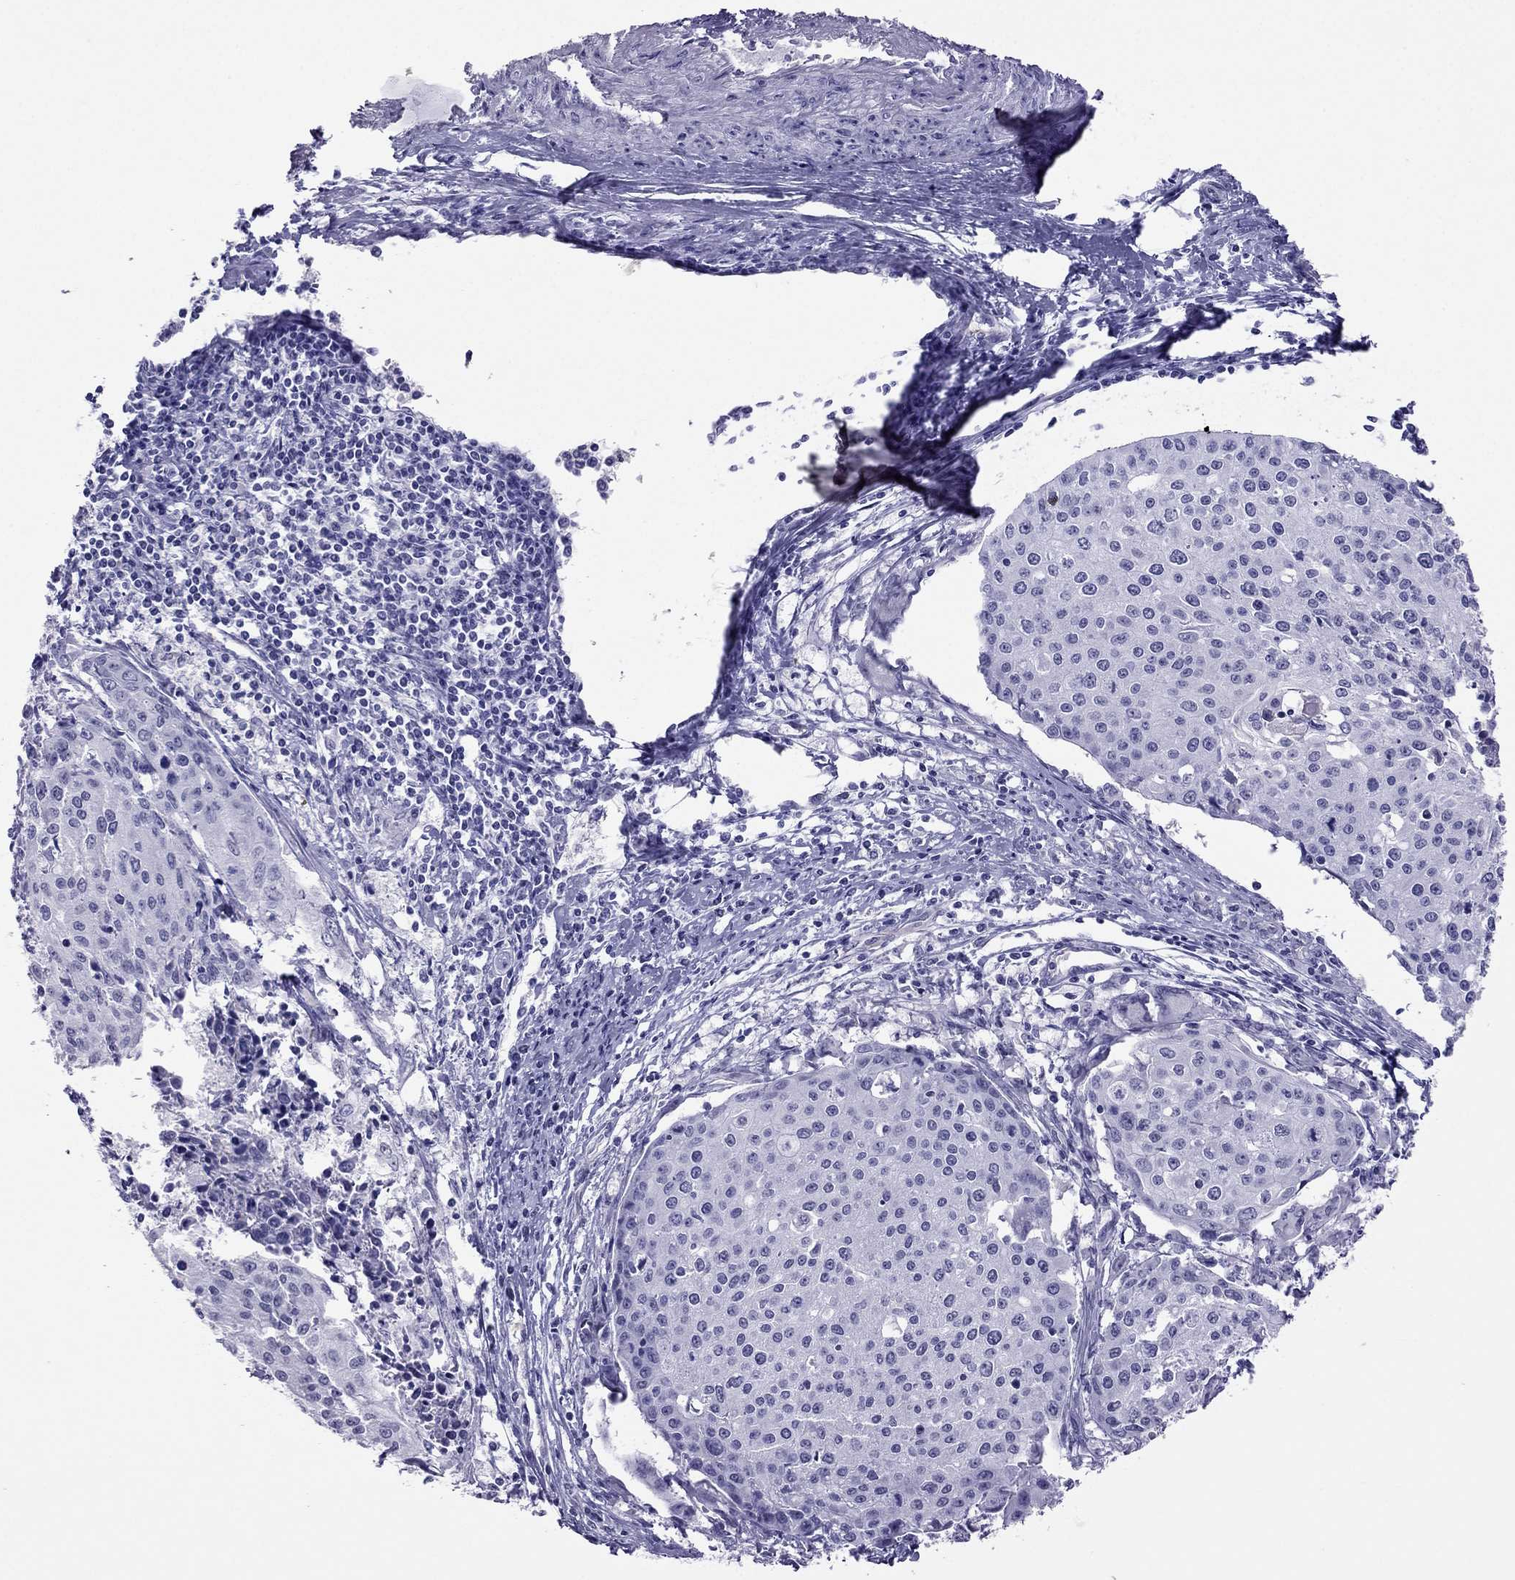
{"staining": {"intensity": "negative", "quantity": "none", "location": "none"}, "tissue": "cervical cancer", "cell_type": "Tumor cells", "image_type": "cancer", "snomed": [{"axis": "morphology", "description": "Squamous cell carcinoma, NOS"}, {"axis": "topography", "description": "Cervix"}], "caption": "A high-resolution micrograph shows immunohistochemistry staining of cervical squamous cell carcinoma, which reveals no significant expression in tumor cells. Brightfield microscopy of immunohistochemistry (IHC) stained with DAB (3,3'-diaminobenzidine) (brown) and hematoxylin (blue), captured at high magnification.", "gene": "CROCC2", "patient": {"sex": "female", "age": 38}}